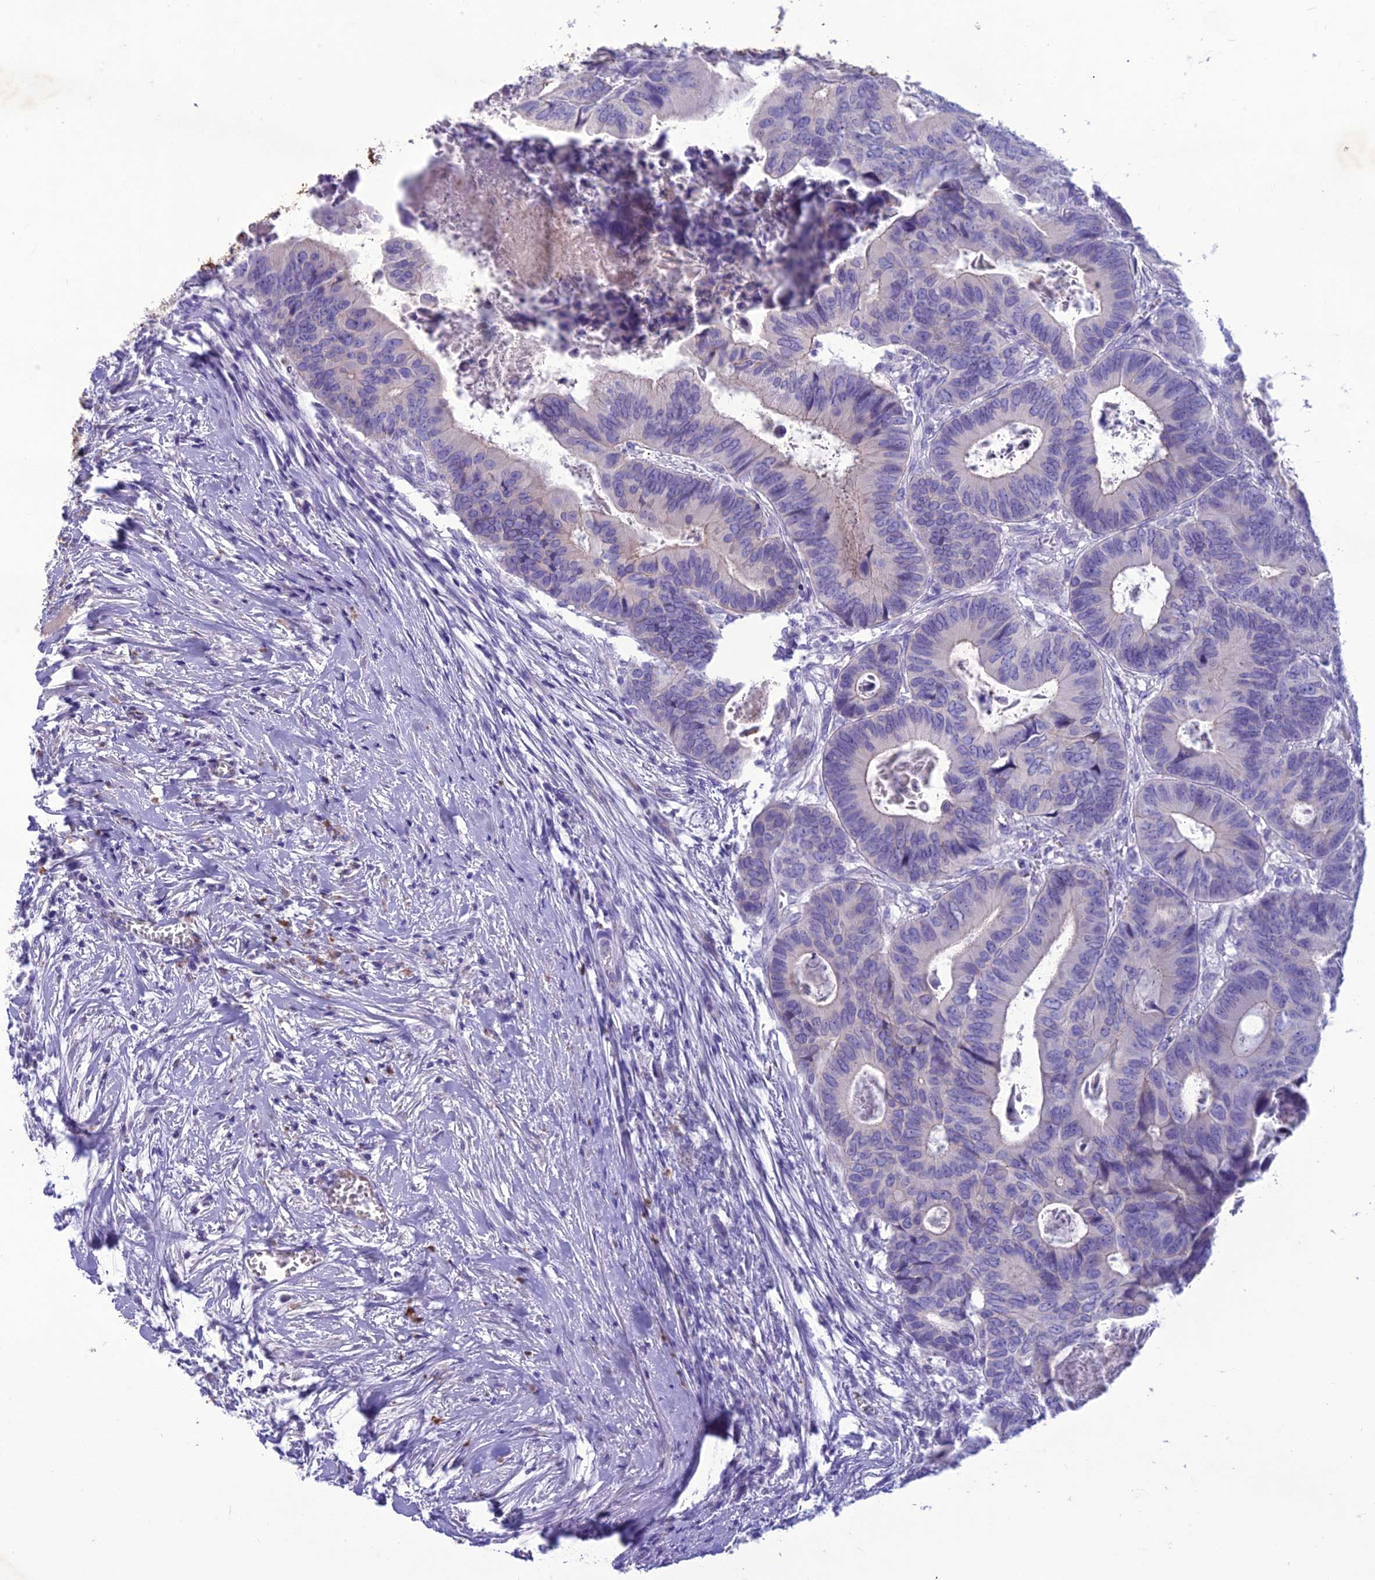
{"staining": {"intensity": "negative", "quantity": "none", "location": "none"}, "tissue": "colorectal cancer", "cell_type": "Tumor cells", "image_type": "cancer", "snomed": [{"axis": "morphology", "description": "Adenocarcinoma, NOS"}, {"axis": "topography", "description": "Colon"}], "caption": "The image displays no significant expression in tumor cells of adenocarcinoma (colorectal). (DAB immunohistochemistry with hematoxylin counter stain).", "gene": "IFT172", "patient": {"sex": "male", "age": 85}}